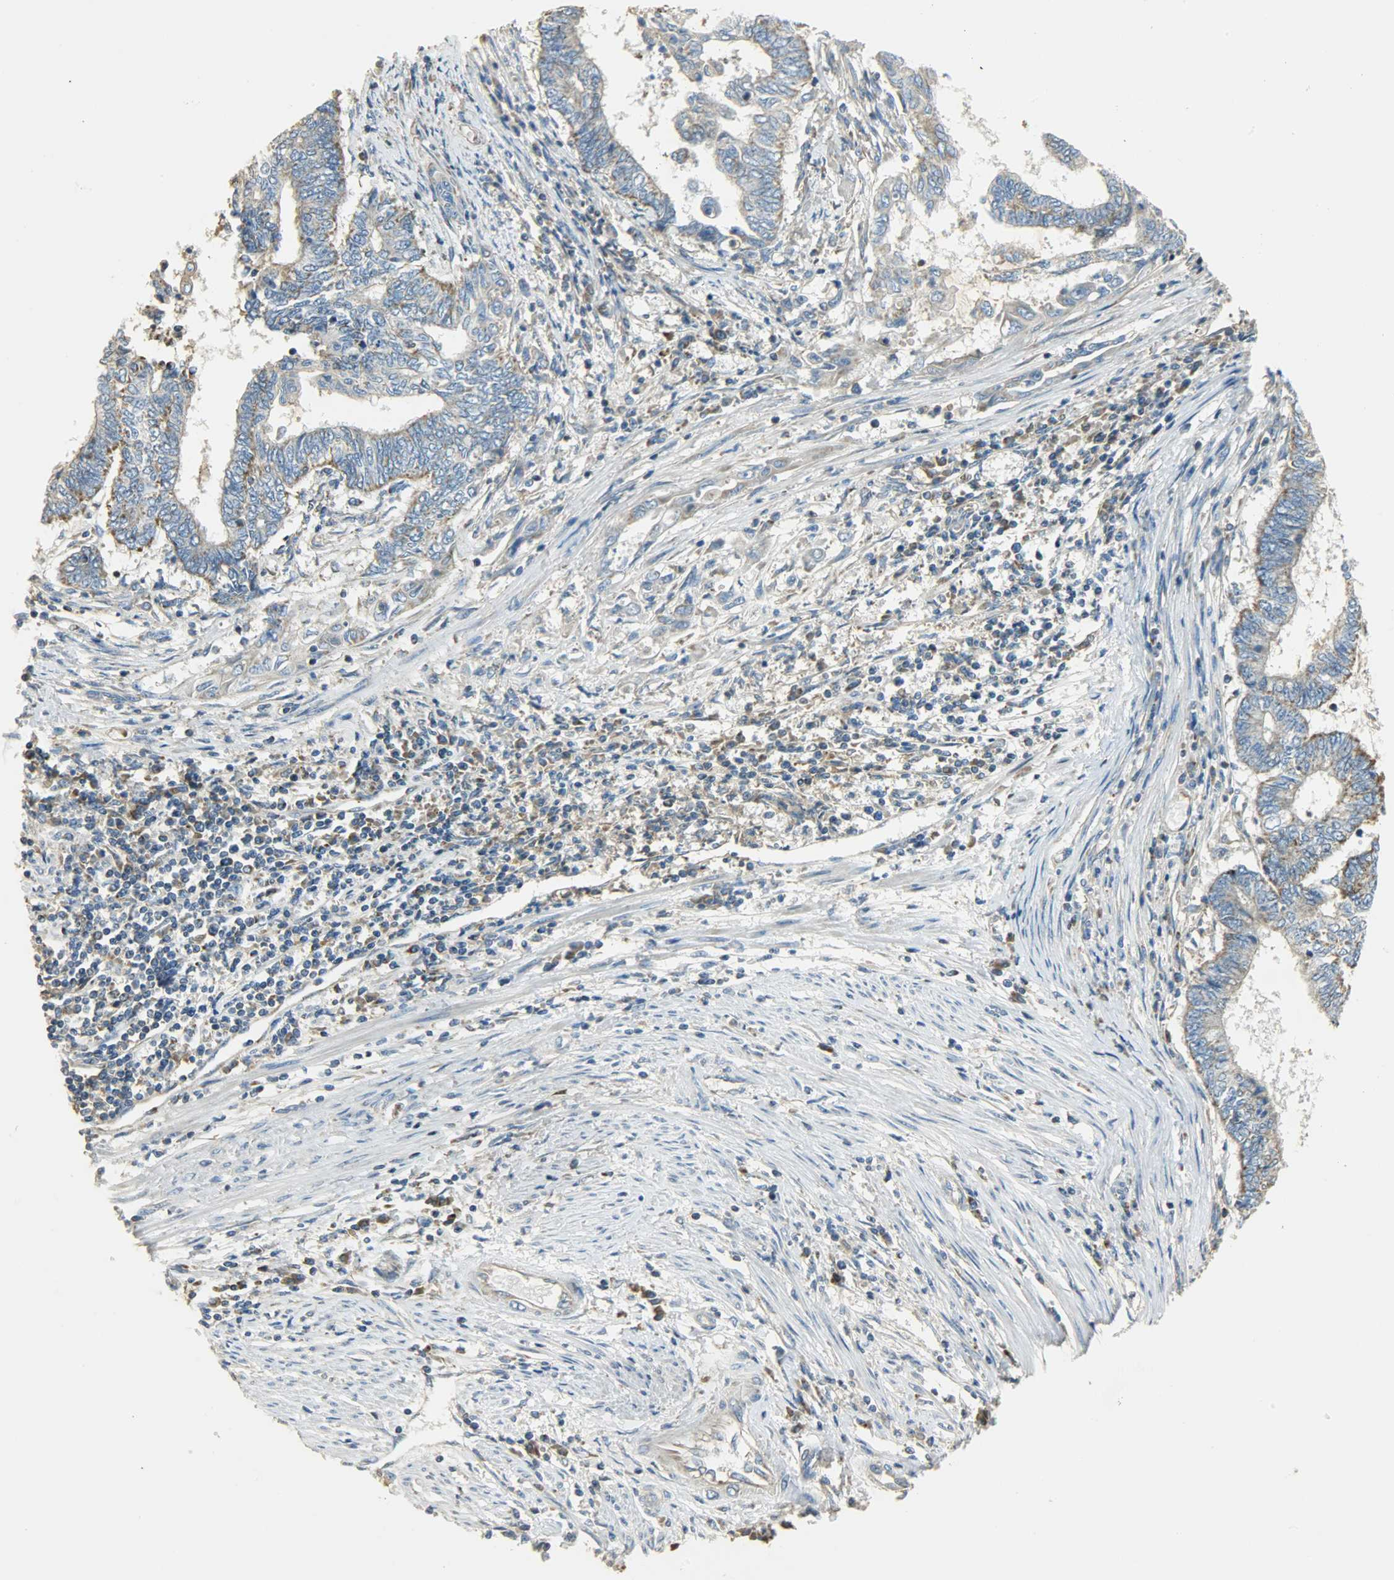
{"staining": {"intensity": "moderate", "quantity": ">75%", "location": "cytoplasmic/membranous"}, "tissue": "endometrial cancer", "cell_type": "Tumor cells", "image_type": "cancer", "snomed": [{"axis": "morphology", "description": "Adenocarcinoma, NOS"}, {"axis": "topography", "description": "Uterus"}, {"axis": "topography", "description": "Endometrium"}], "caption": "Adenocarcinoma (endometrial) stained for a protein (brown) reveals moderate cytoplasmic/membranous positive staining in approximately >75% of tumor cells.", "gene": "NNT", "patient": {"sex": "female", "age": 70}}